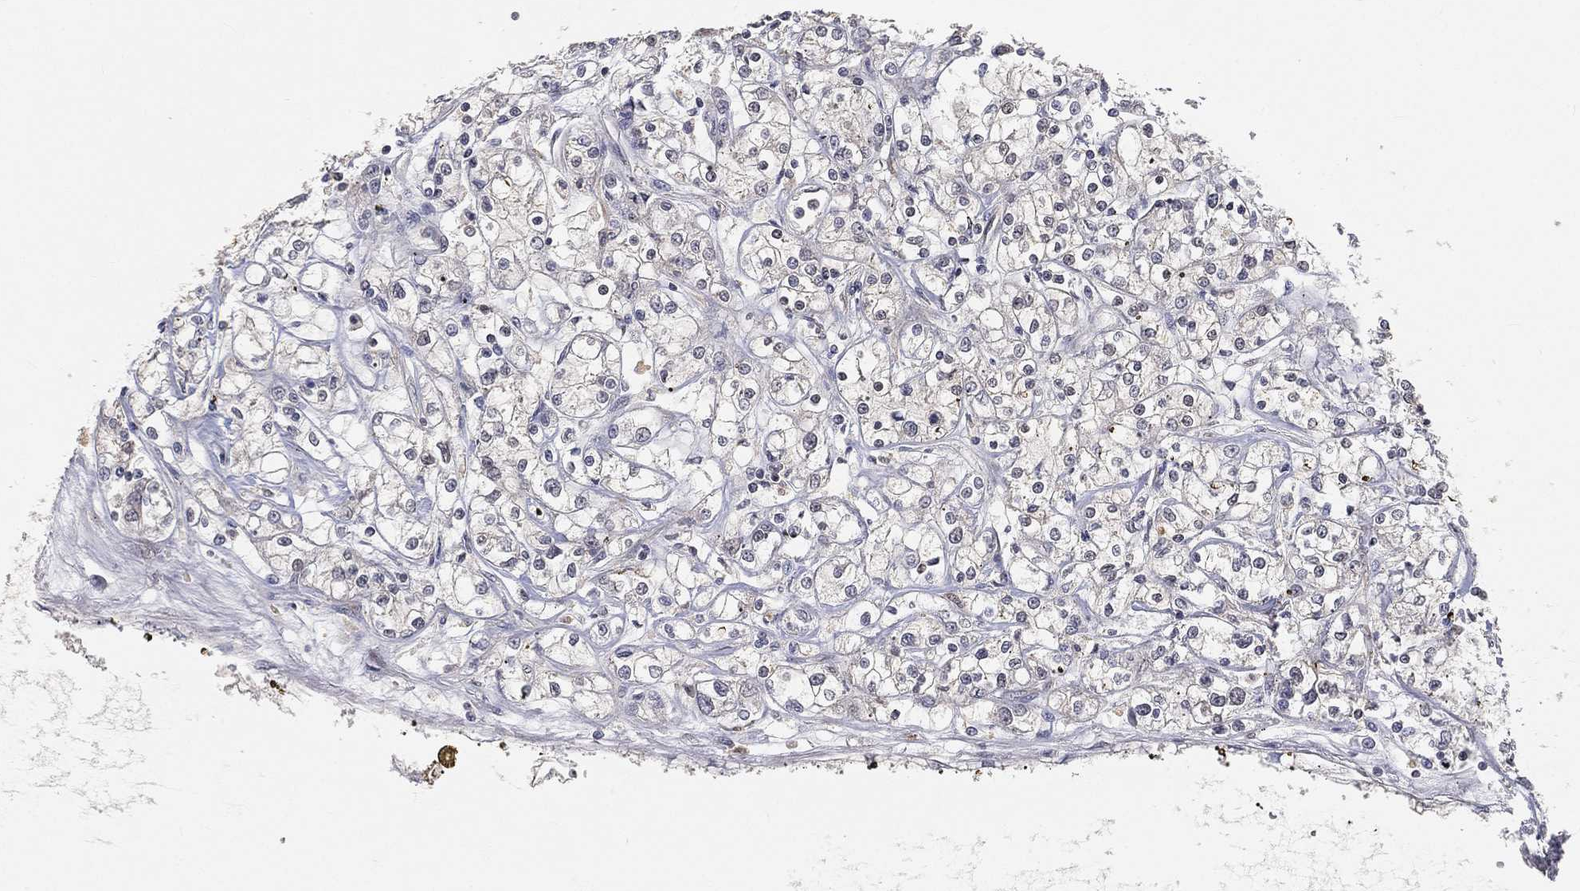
{"staining": {"intensity": "negative", "quantity": "none", "location": "none"}, "tissue": "renal cancer", "cell_type": "Tumor cells", "image_type": "cancer", "snomed": [{"axis": "morphology", "description": "Adenocarcinoma, NOS"}, {"axis": "topography", "description": "Kidney"}], "caption": "Immunohistochemistry of human renal cancer (adenocarcinoma) shows no staining in tumor cells.", "gene": "MAPK1", "patient": {"sex": "female", "age": 59}}